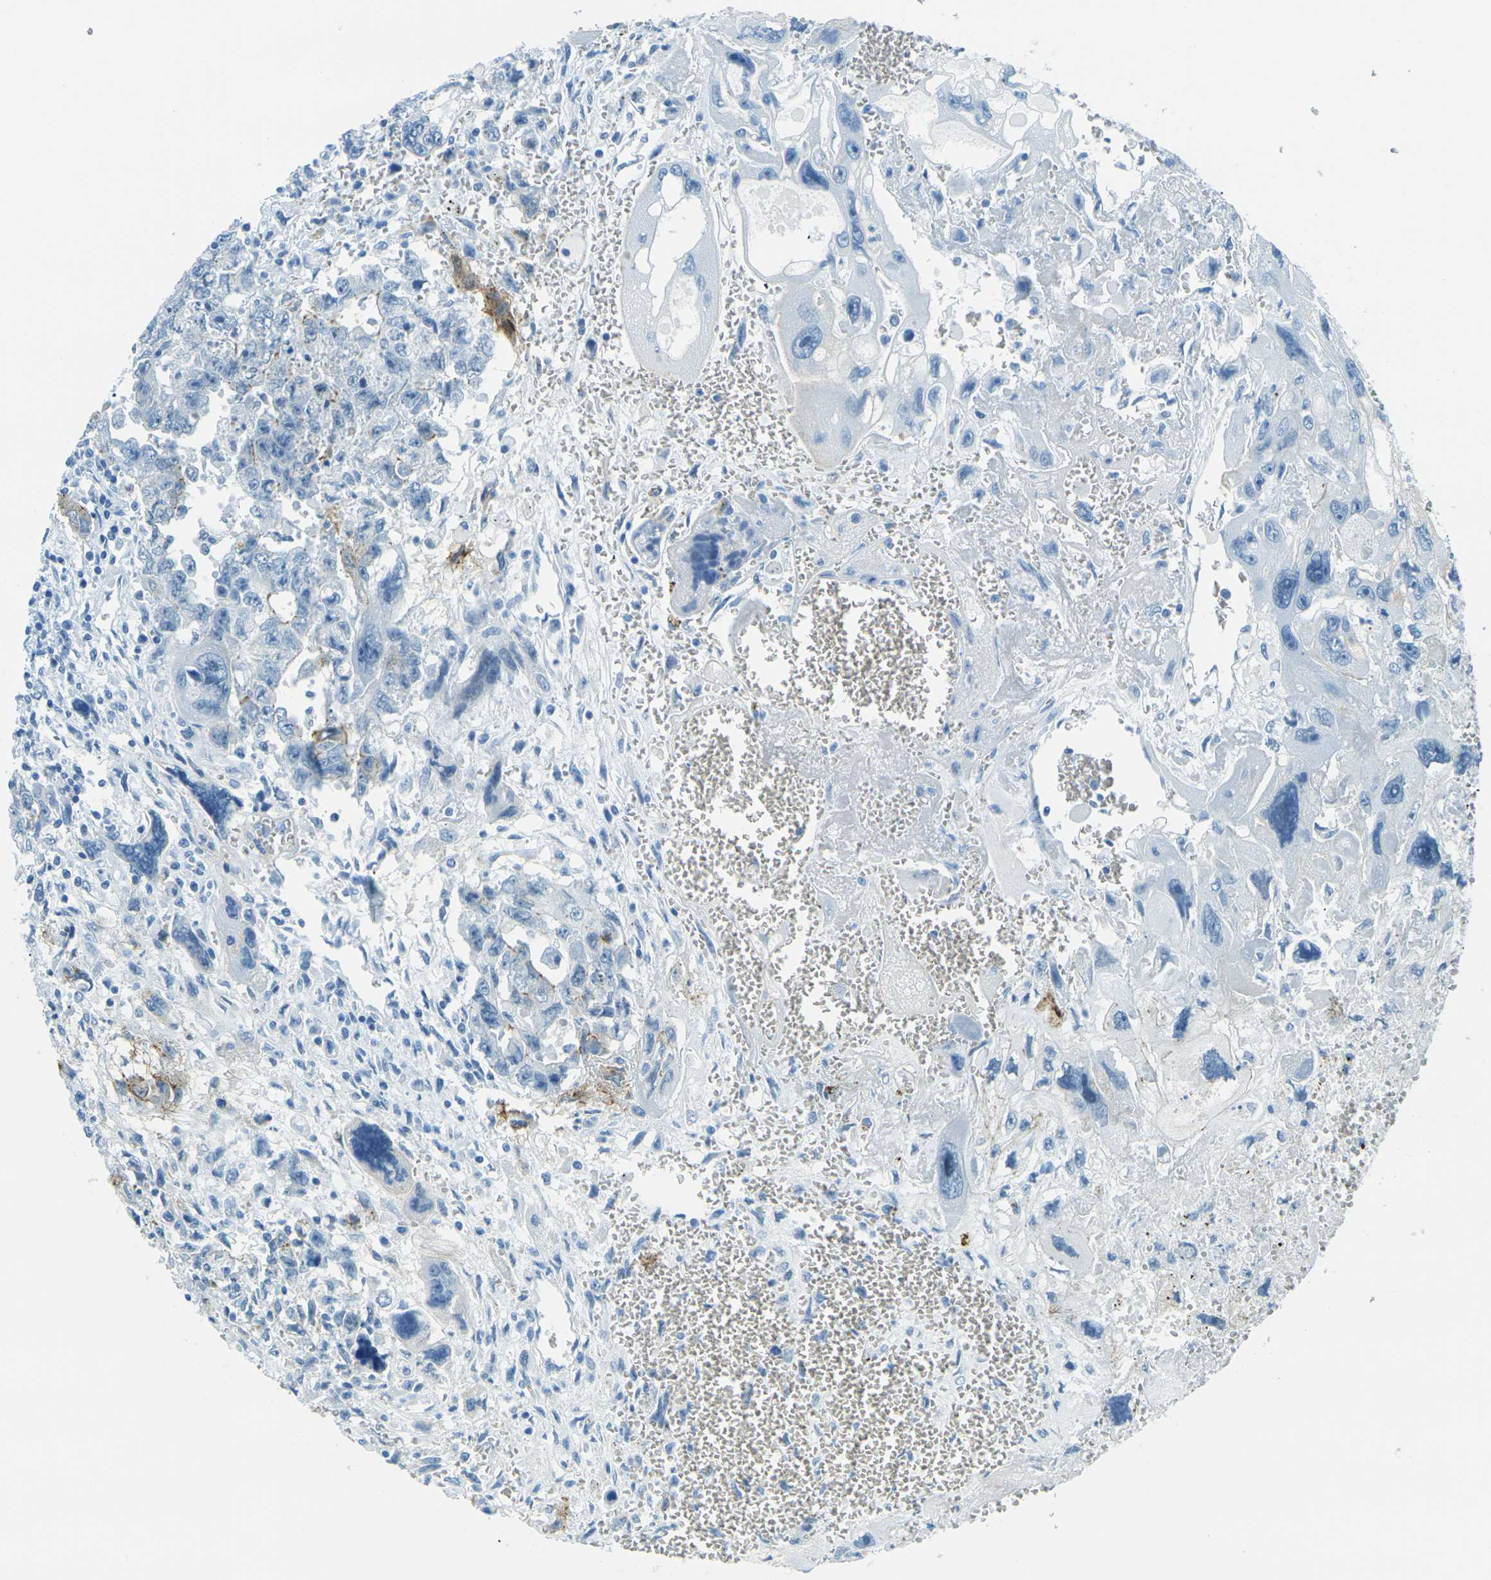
{"staining": {"intensity": "negative", "quantity": "none", "location": "none"}, "tissue": "testis cancer", "cell_type": "Tumor cells", "image_type": "cancer", "snomed": [{"axis": "morphology", "description": "Carcinoma, Embryonal, NOS"}, {"axis": "topography", "description": "Testis"}], "caption": "Tumor cells show no significant expression in testis cancer (embryonal carcinoma).", "gene": "OCLN", "patient": {"sex": "male", "age": 28}}